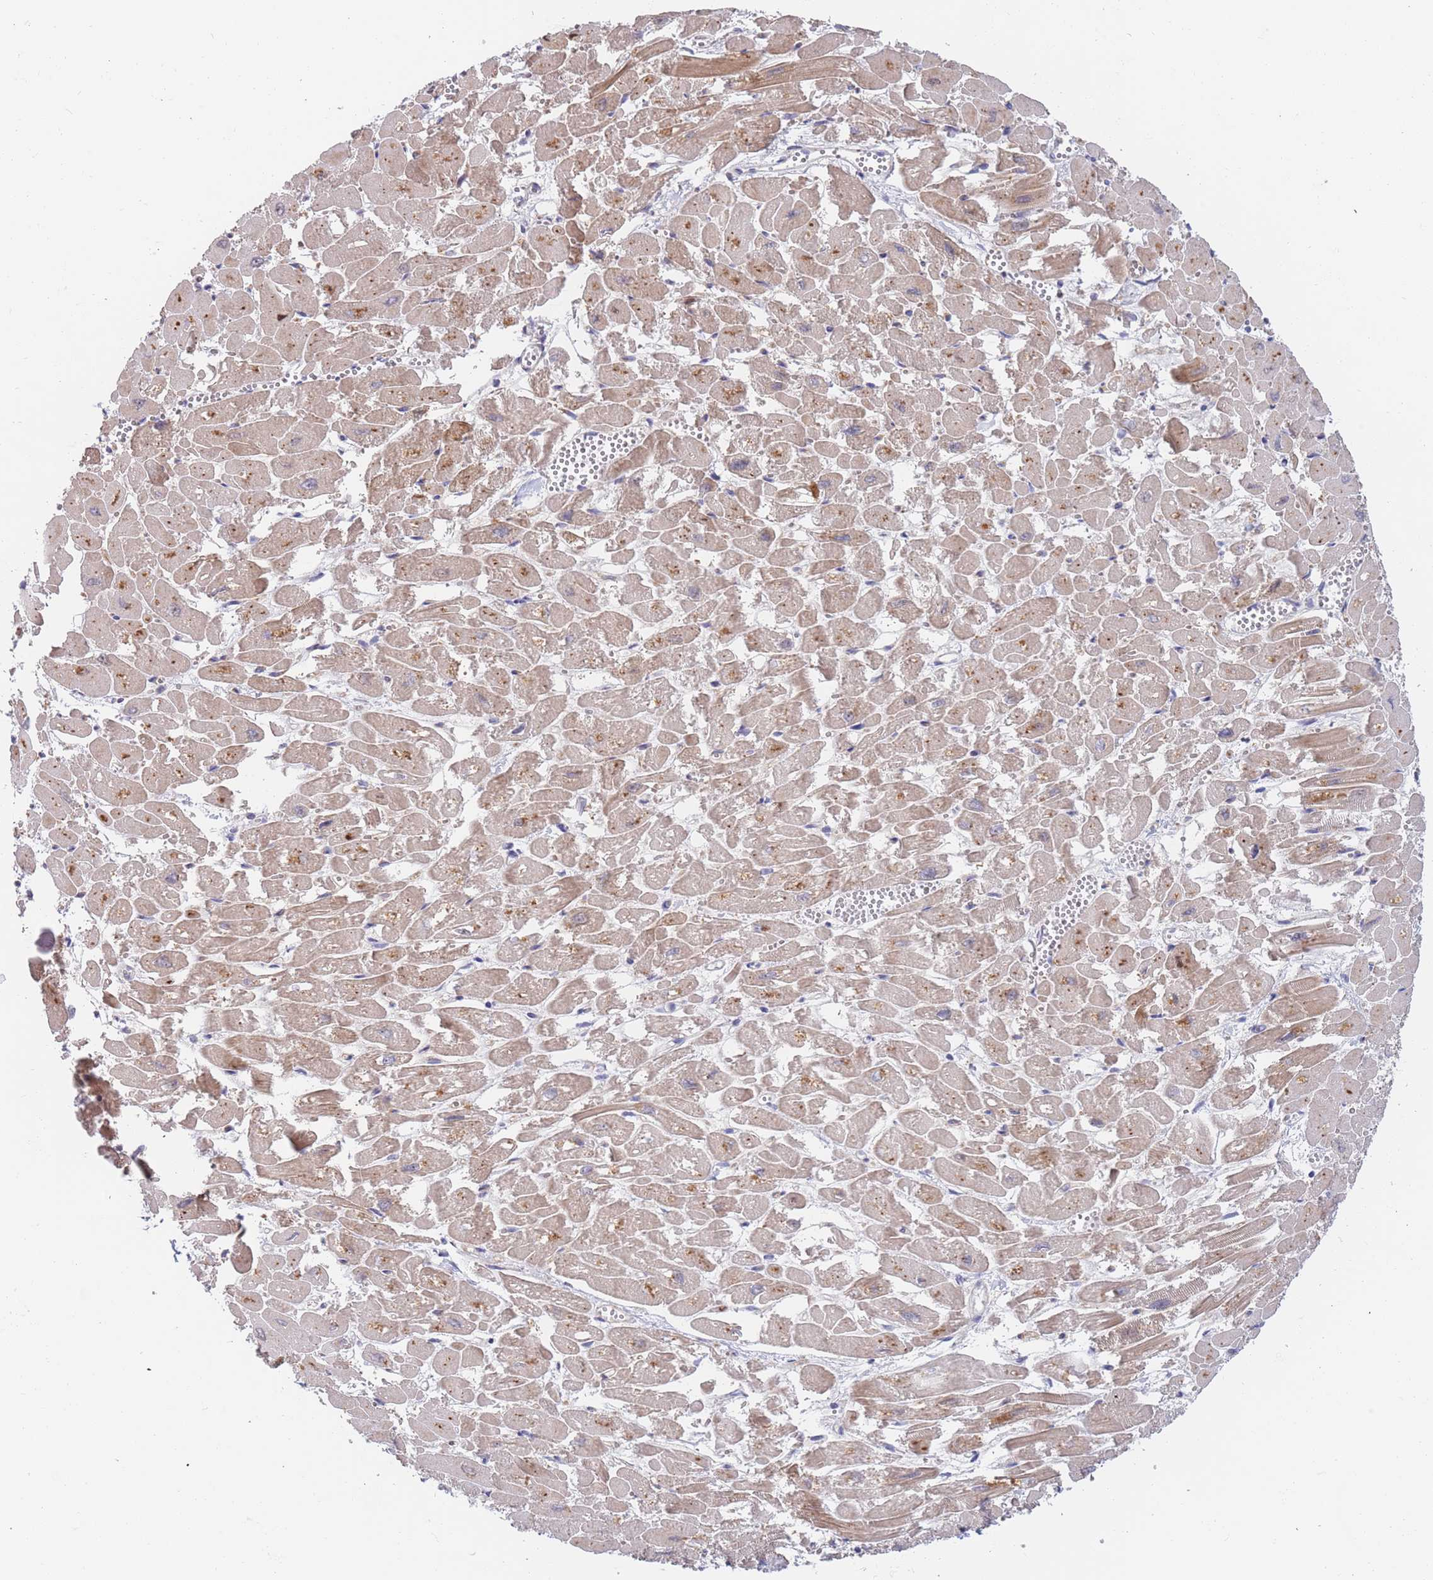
{"staining": {"intensity": "weak", "quantity": ">75%", "location": "cytoplasmic/membranous"}, "tissue": "heart muscle", "cell_type": "Cardiomyocytes", "image_type": "normal", "snomed": [{"axis": "morphology", "description": "Normal tissue, NOS"}, {"axis": "topography", "description": "Heart"}], "caption": "DAB immunohistochemical staining of unremarkable heart muscle reveals weak cytoplasmic/membranous protein positivity in approximately >75% of cardiomyocytes. (Brightfield microscopy of DAB IHC at high magnification).", "gene": "BORCS5", "patient": {"sex": "male", "age": 54}}